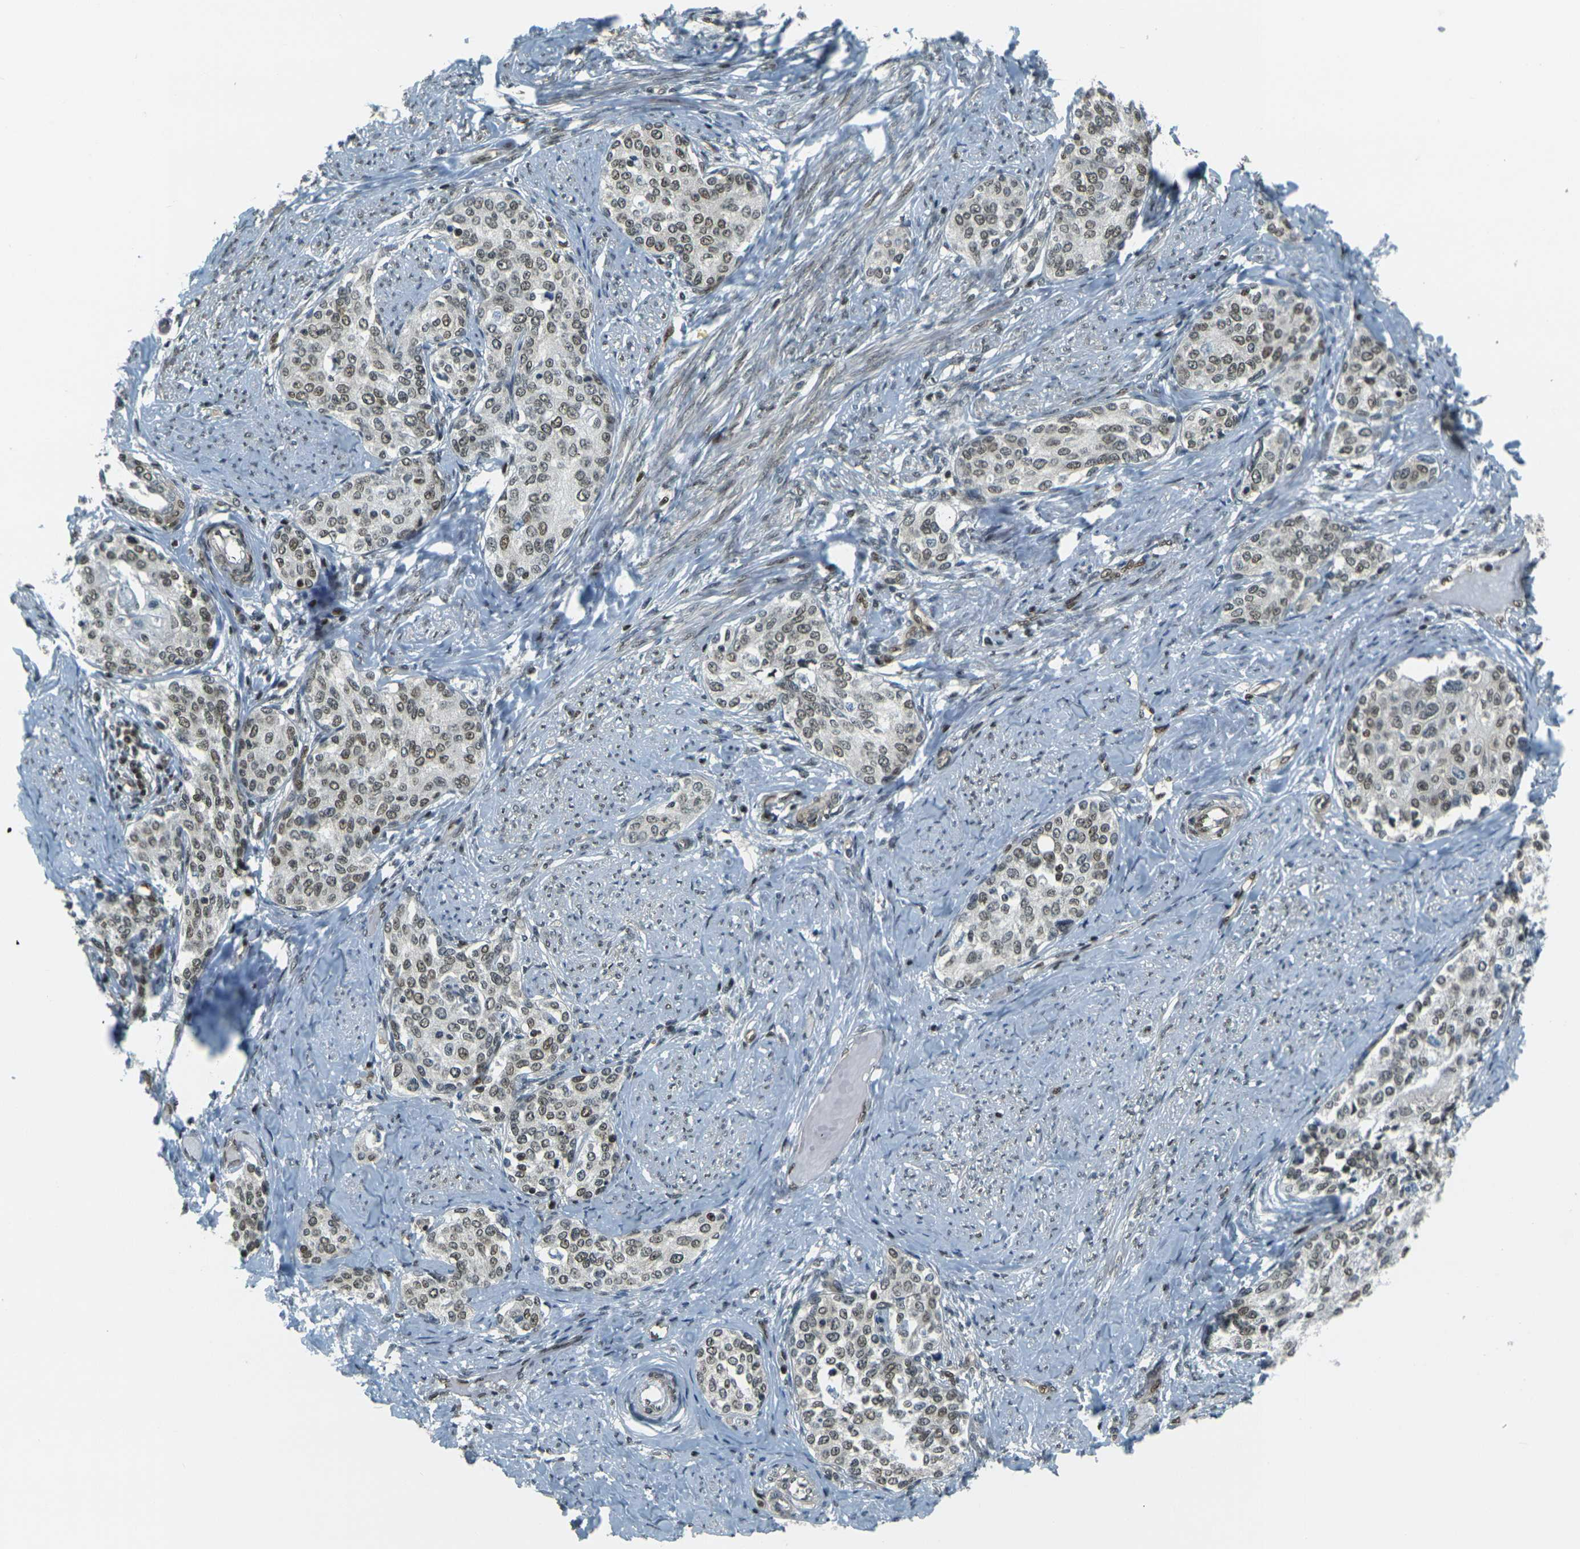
{"staining": {"intensity": "moderate", "quantity": ">75%", "location": "nuclear"}, "tissue": "cervical cancer", "cell_type": "Tumor cells", "image_type": "cancer", "snomed": [{"axis": "morphology", "description": "Squamous cell carcinoma, NOS"}, {"axis": "morphology", "description": "Adenocarcinoma, NOS"}, {"axis": "topography", "description": "Cervix"}], "caption": "Immunohistochemistry (DAB (3,3'-diaminobenzidine)) staining of human squamous cell carcinoma (cervical) reveals moderate nuclear protein positivity in approximately >75% of tumor cells. (DAB (3,3'-diaminobenzidine) IHC, brown staining for protein, blue staining for nuclei).", "gene": "NHEJ1", "patient": {"sex": "female", "age": 52}}